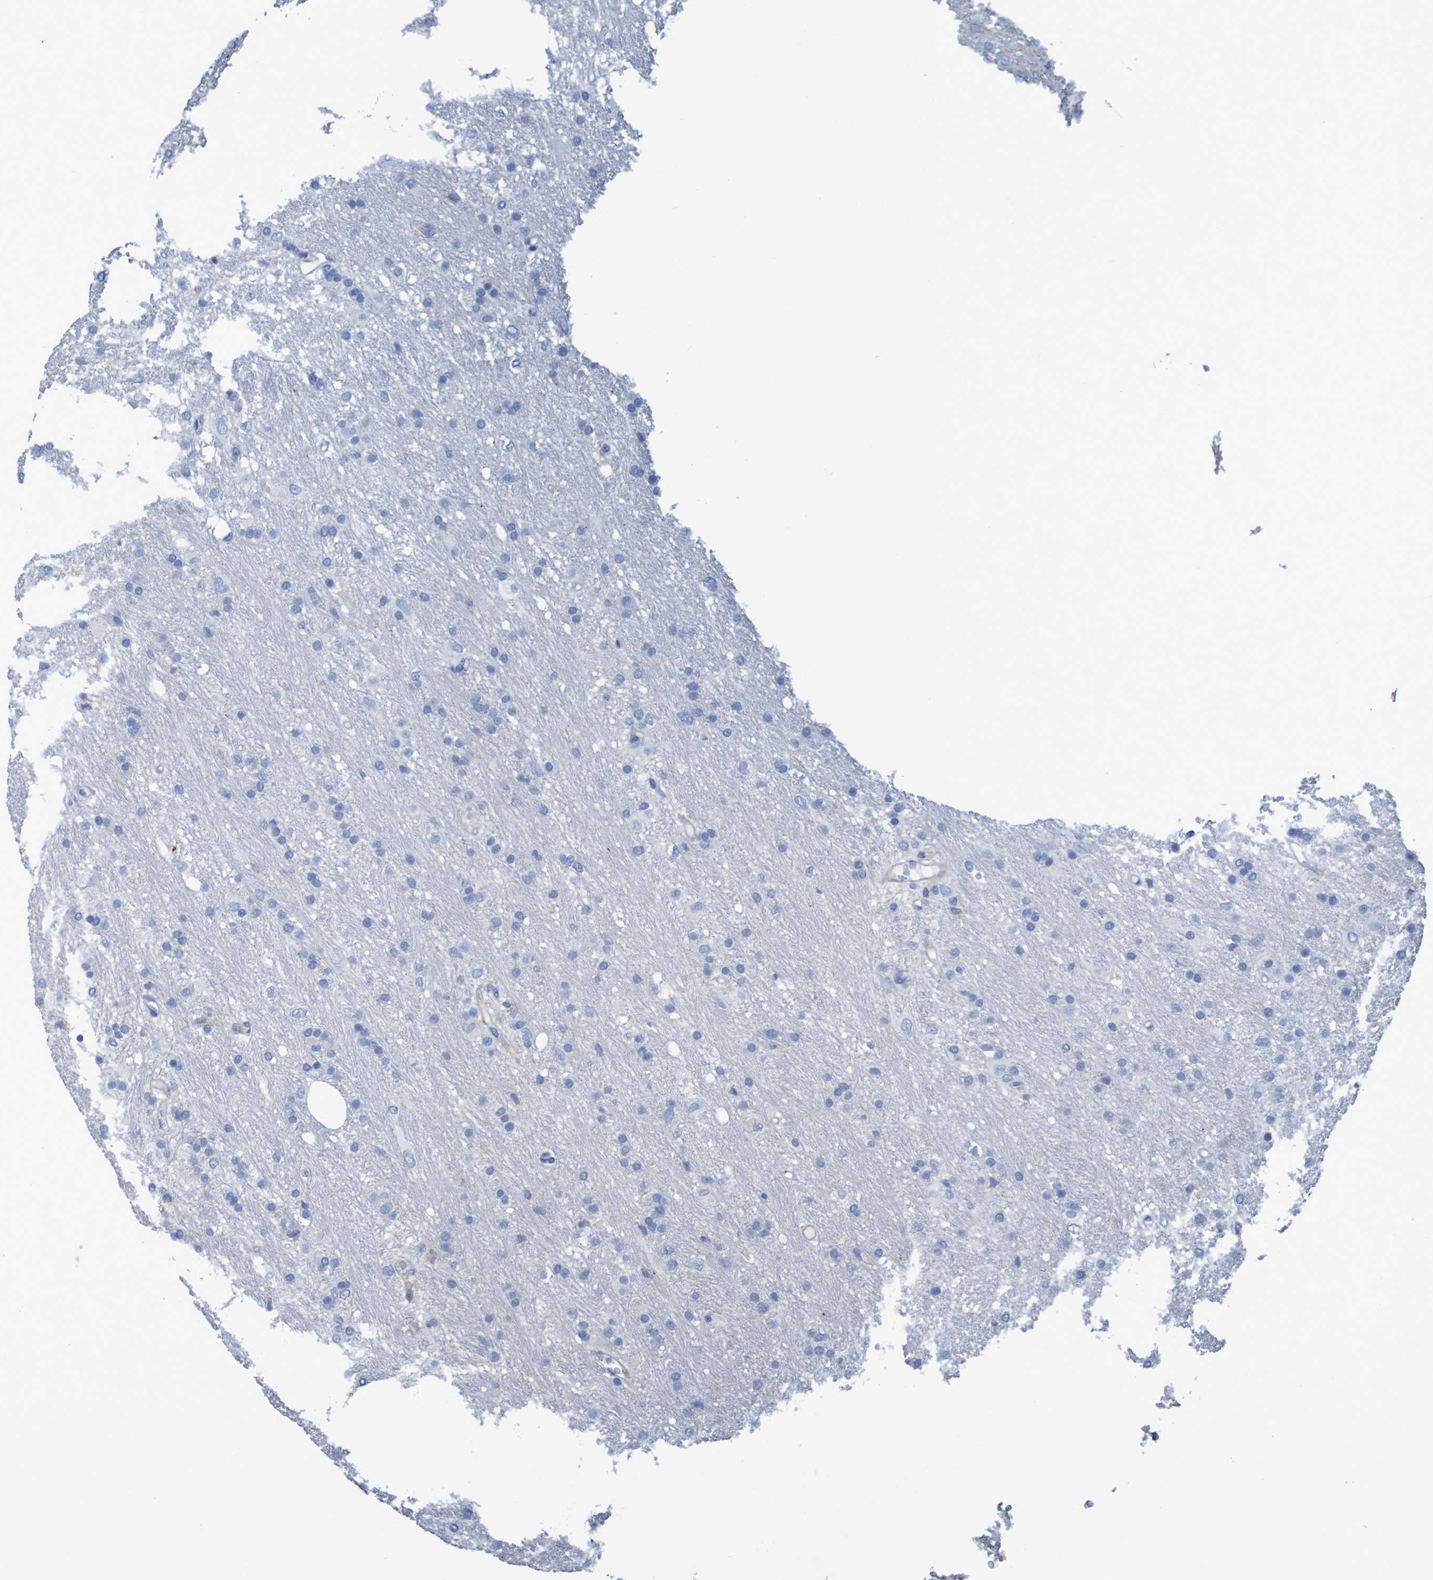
{"staining": {"intensity": "negative", "quantity": "none", "location": "none"}, "tissue": "glioma", "cell_type": "Tumor cells", "image_type": "cancer", "snomed": [{"axis": "morphology", "description": "Glioma, malignant, Low grade"}, {"axis": "topography", "description": "Brain"}], "caption": "The image exhibits no significant positivity in tumor cells of malignant low-grade glioma. (DAB (3,3'-diaminobenzidine) IHC visualized using brightfield microscopy, high magnification).", "gene": "RNF182", "patient": {"sex": "male", "age": 77}}